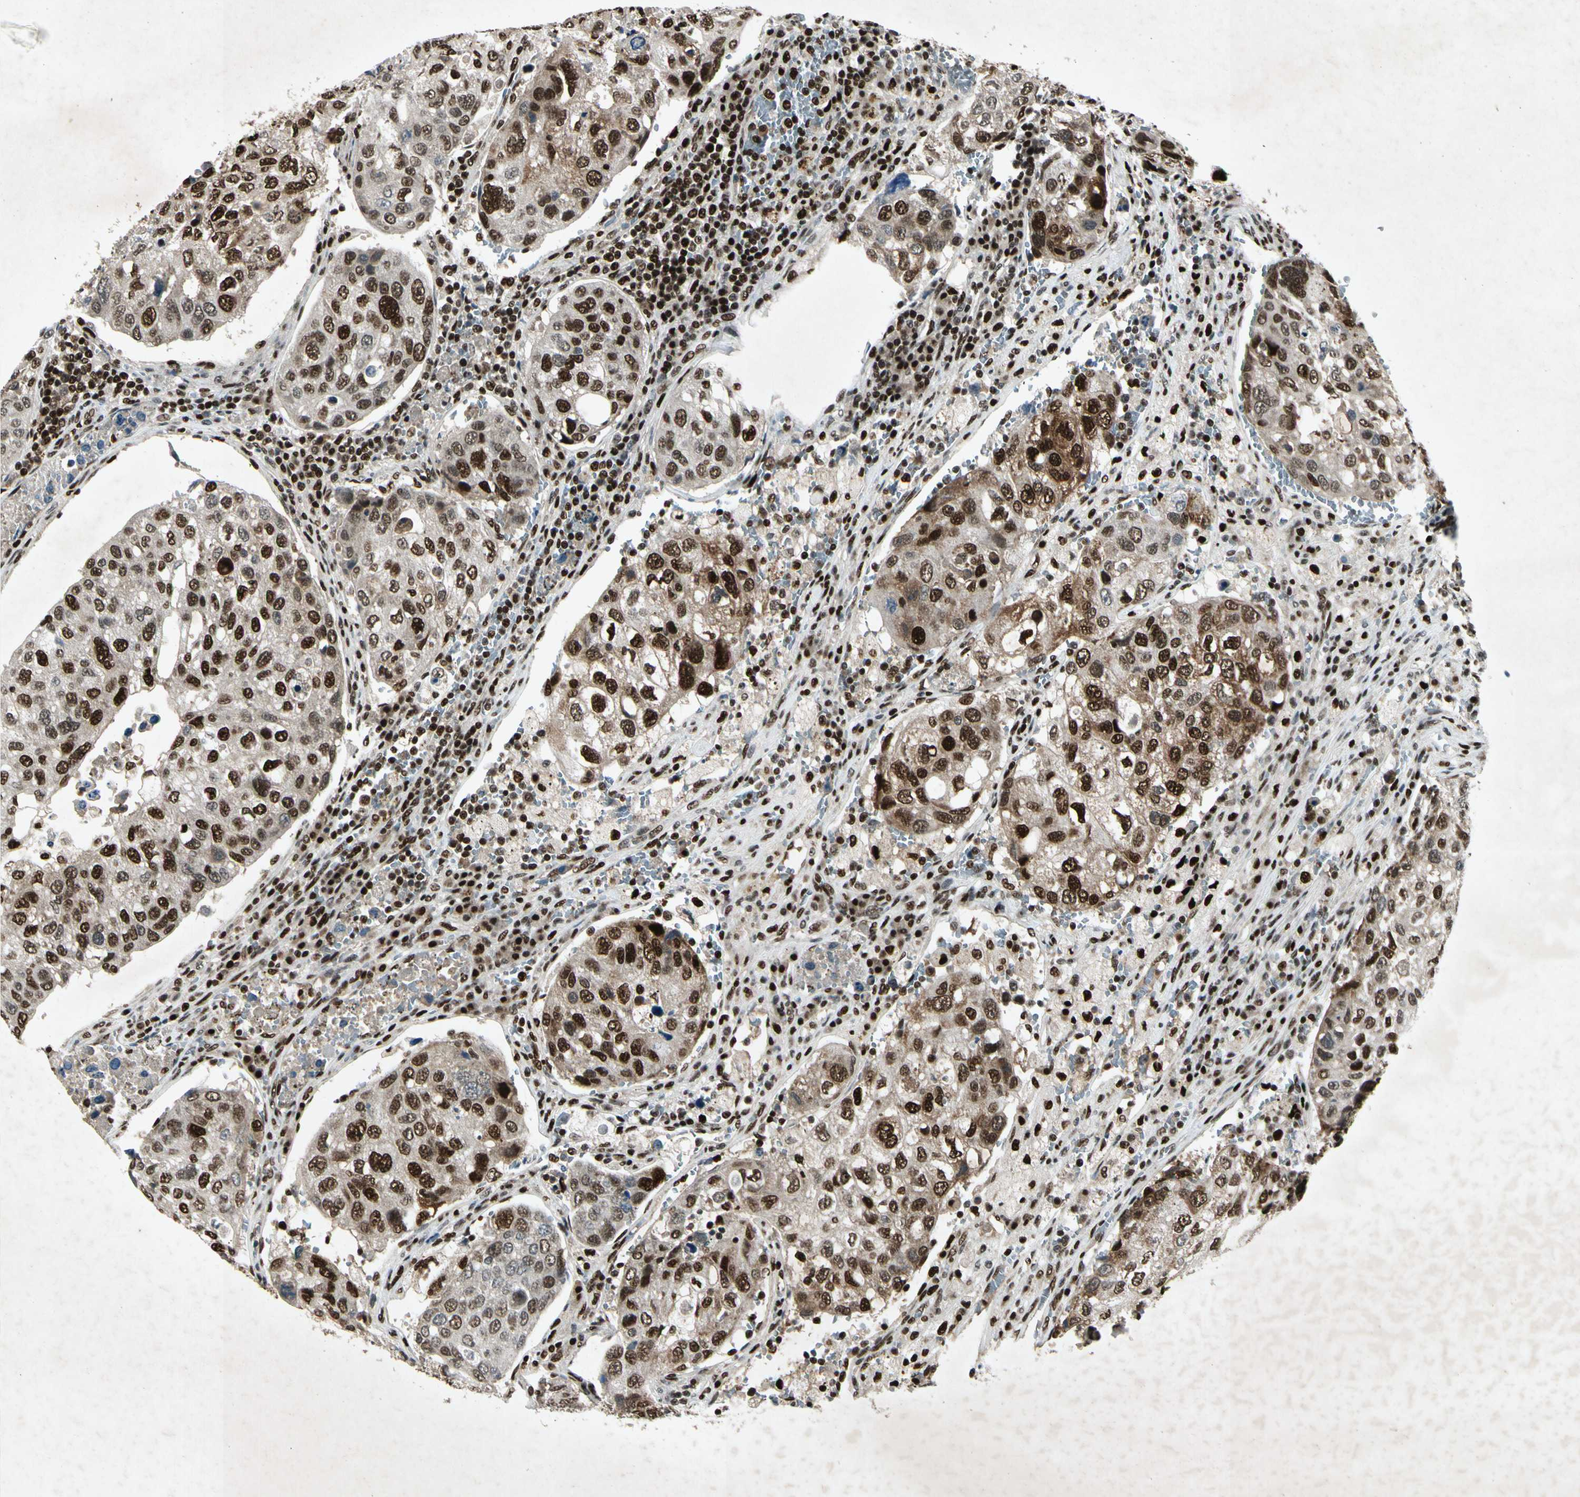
{"staining": {"intensity": "strong", "quantity": ">75%", "location": "nuclear"}, "tissue": "urothelial cancer", "cell_type": "Tumor cells", "image_type": "cancer", "snomed": [{"axis": "morphology", "description": "Urothelial carcinoma, High grade"}, {"axis": "topography", "description": "Lymph node"}, {"axis": "topography", "description": "Urinary bladder"}], "caption": "A micrograph of urothelial cancer stained for a protein reveals strong nuclear brown staining in tumor cells.", "gene": "RNF43", "patient": {"sex": "male", "age": 51}}